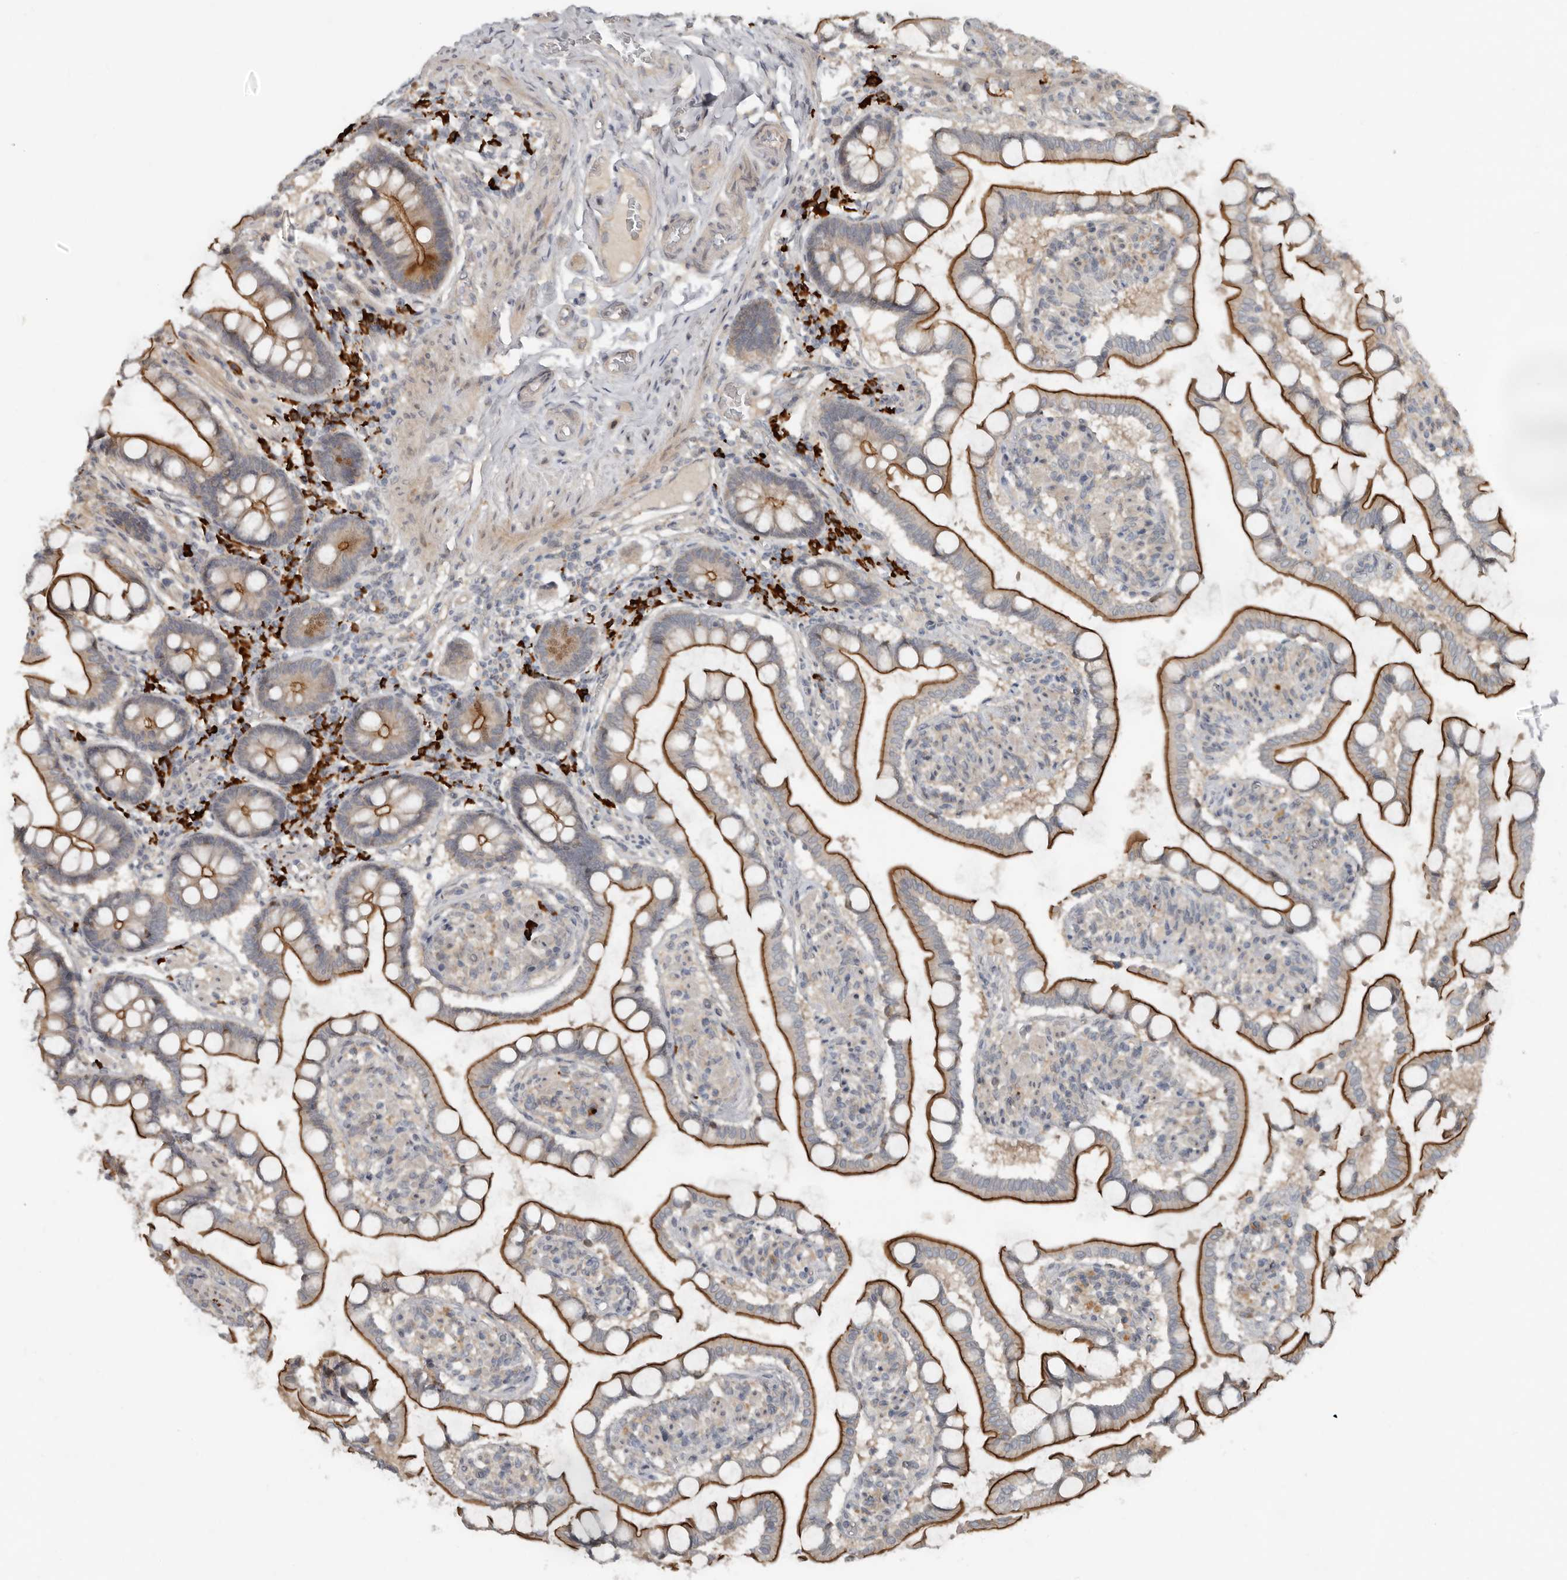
{"staining": {"intensity": "strong", "quantity": ">75%", "location": "cytoplasmic/membranous"}, "tissue": "small intestine", "cell_type": "Glandular cells", "image_type": "normal", "snomed": [{"axis": "morphology", "description": "Normal tissue, NOS"}, {"axis": "topography", "description": "Small intestine"}], "caption": "A high-resolution image shows immunohistochemistry (IHC) staining of benign small intestine, which exhibits strong cytoplasmic/membranous positivity in about >75% of glandular cells. Nuclei are stained in blue.", "gene": "TEAD3", "patient": {"sex": "male", "age": 41}}